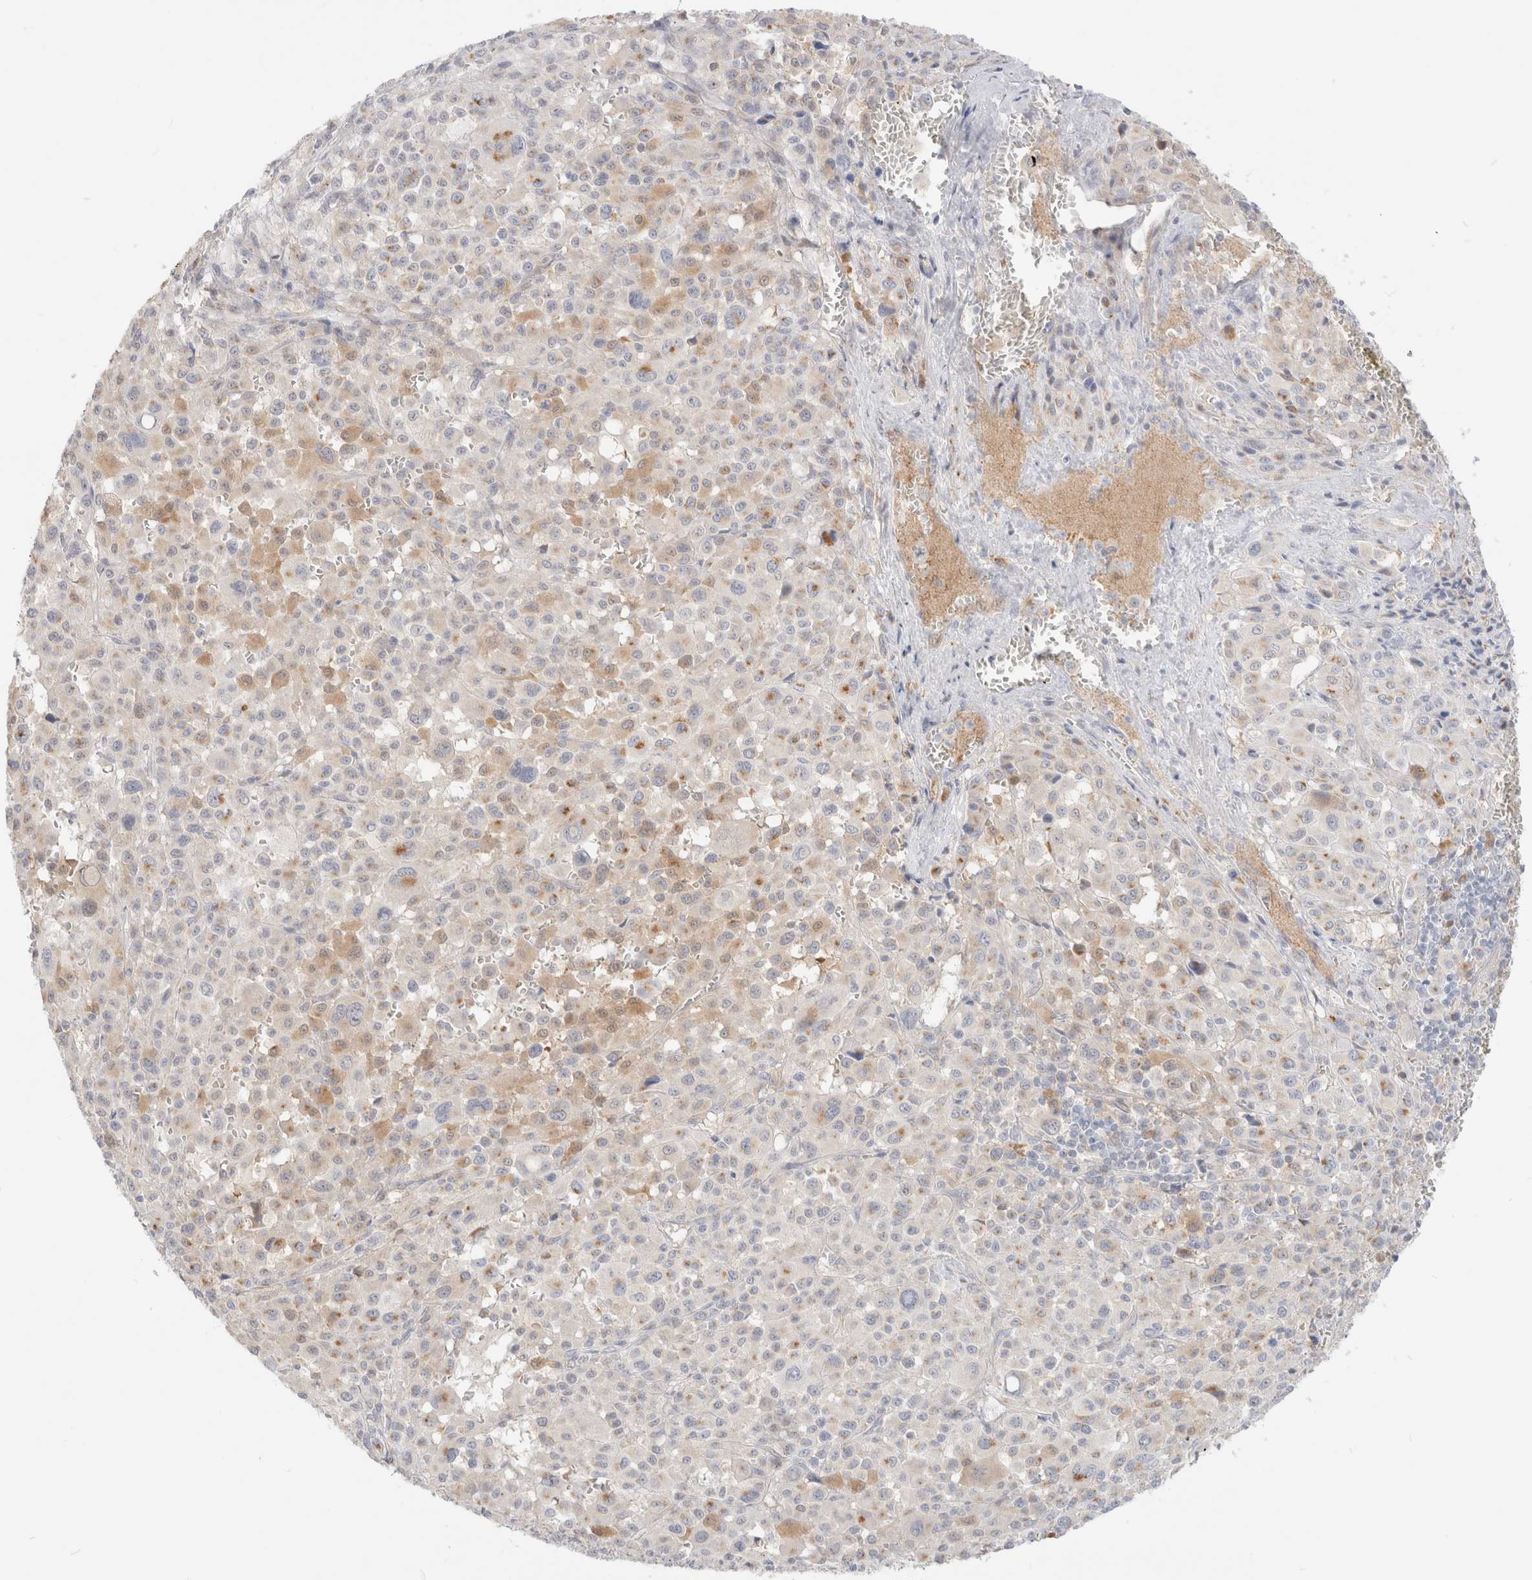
{"staining": {"intensity": "weak", "quantity": "<25%", "location": "cytoplasmic/membranous"}, "tissue": "melanoma", "cell_type": "Tumor cells", "image_type": "cancer", "snomed": [{"axis": "morphology", "description": "Malignant melanoma, Metastatic site"}, {"axis": "topography", "description": "Skin"}], "caption": "Human melanoma stained for a protein using immunohistochemistry (IHC) demonstrates no staining in tumor cells.", "gene": "EFCAB13", "patient": {"sex": "female", "age": 74}}